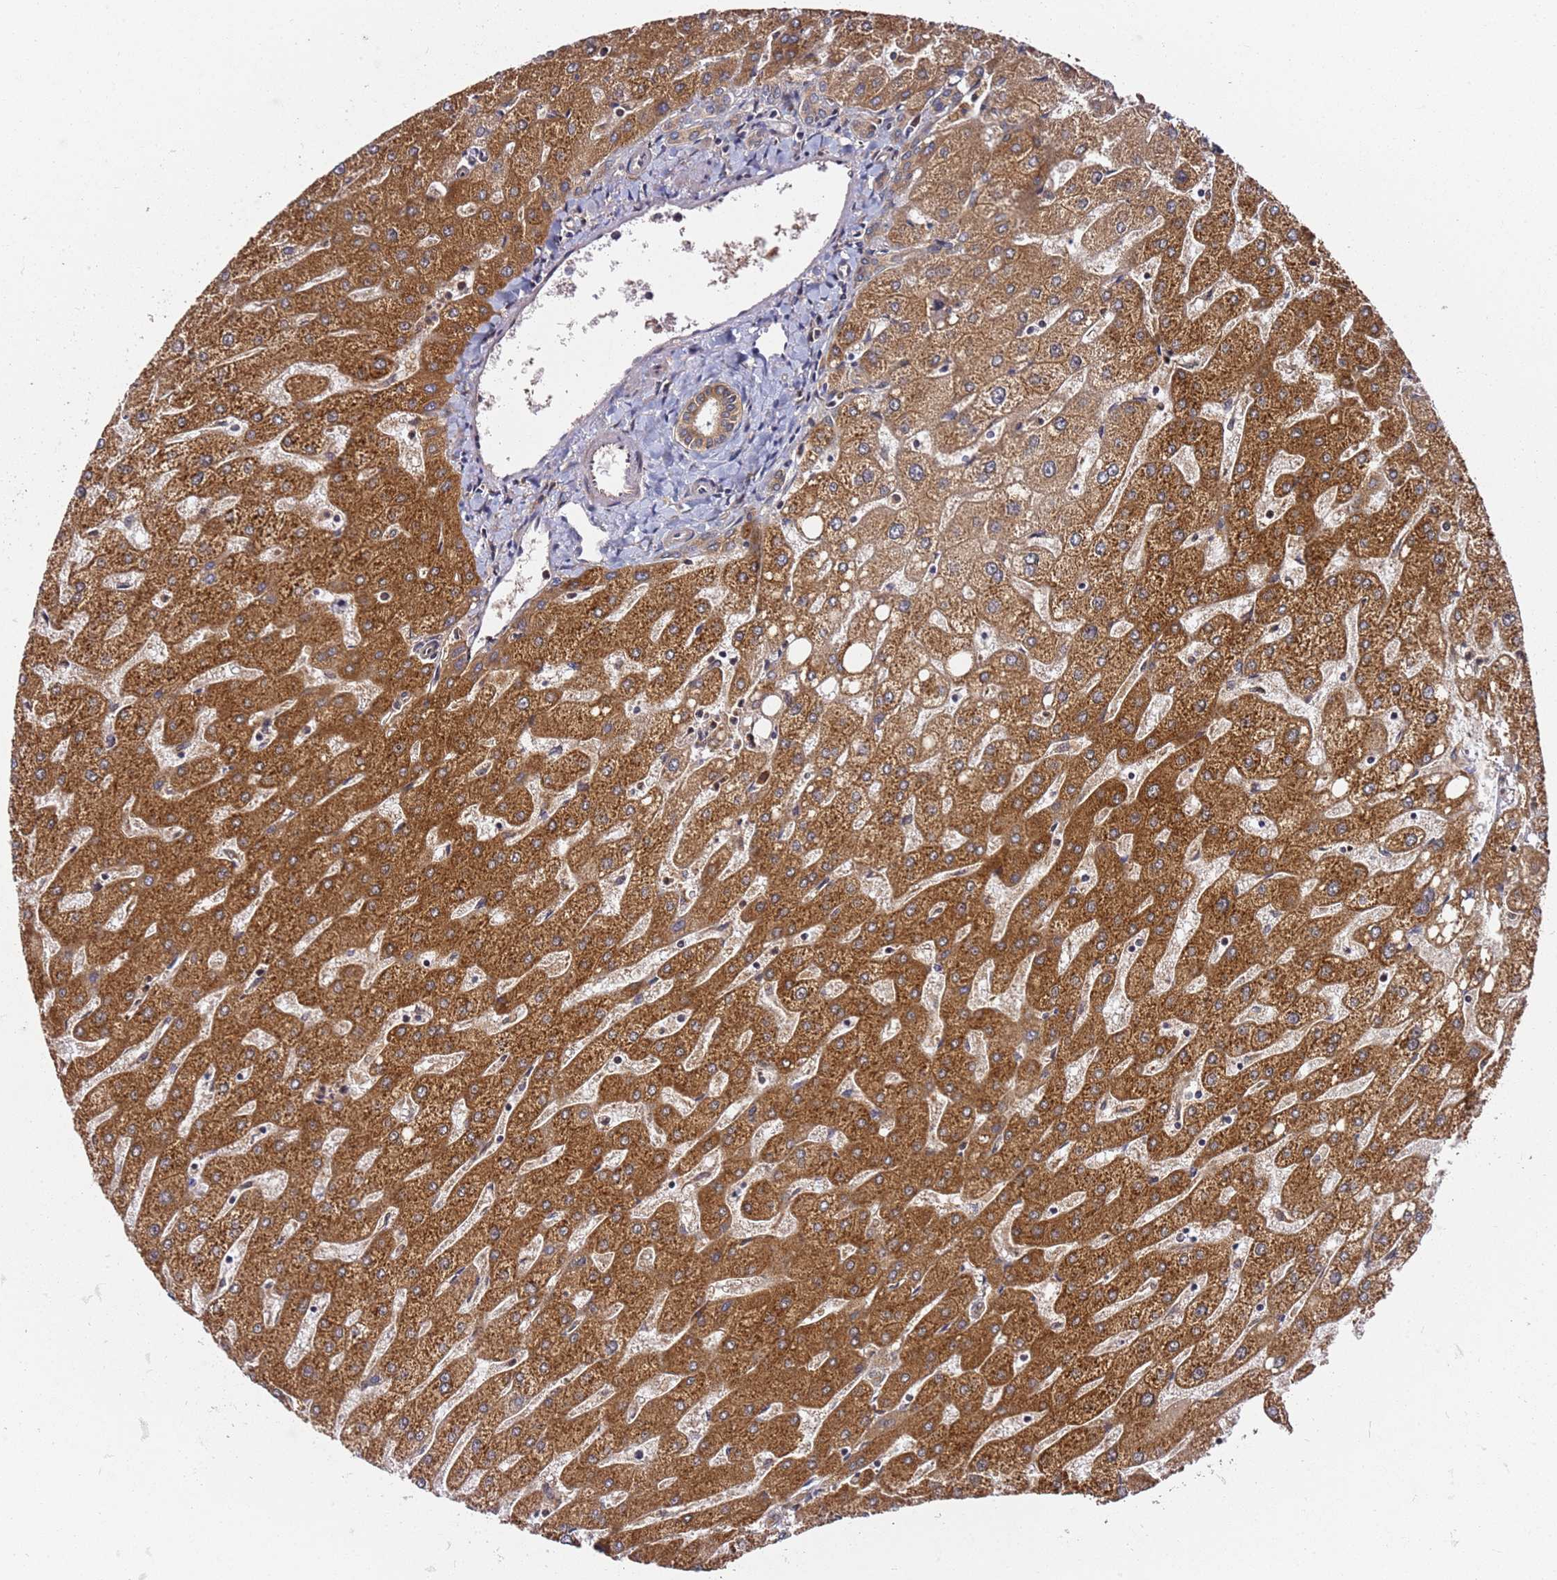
{"staining": {"intensity": "moderate", "quantity": "25%-75%", "location": "cytoplasmic/membranous"}, "tissue": "liver", "cell_type": "Cholangiocytes", "image_type": "normal", "snomed": [{"axis": "morphology", "description": "Normal tissue, NOS"}, {"axis": "topography", "description": "Liver"}], "caption": "A high-resolution micrograph shows immunohistochemistry (IHC) staining of benign liver, which reveals moderate cytoplasmic/membranous staining in about 25%-75% of cholangiocytes.", "gene": "PRKAB2", "patient": {"sex": "male", "age": 67}}